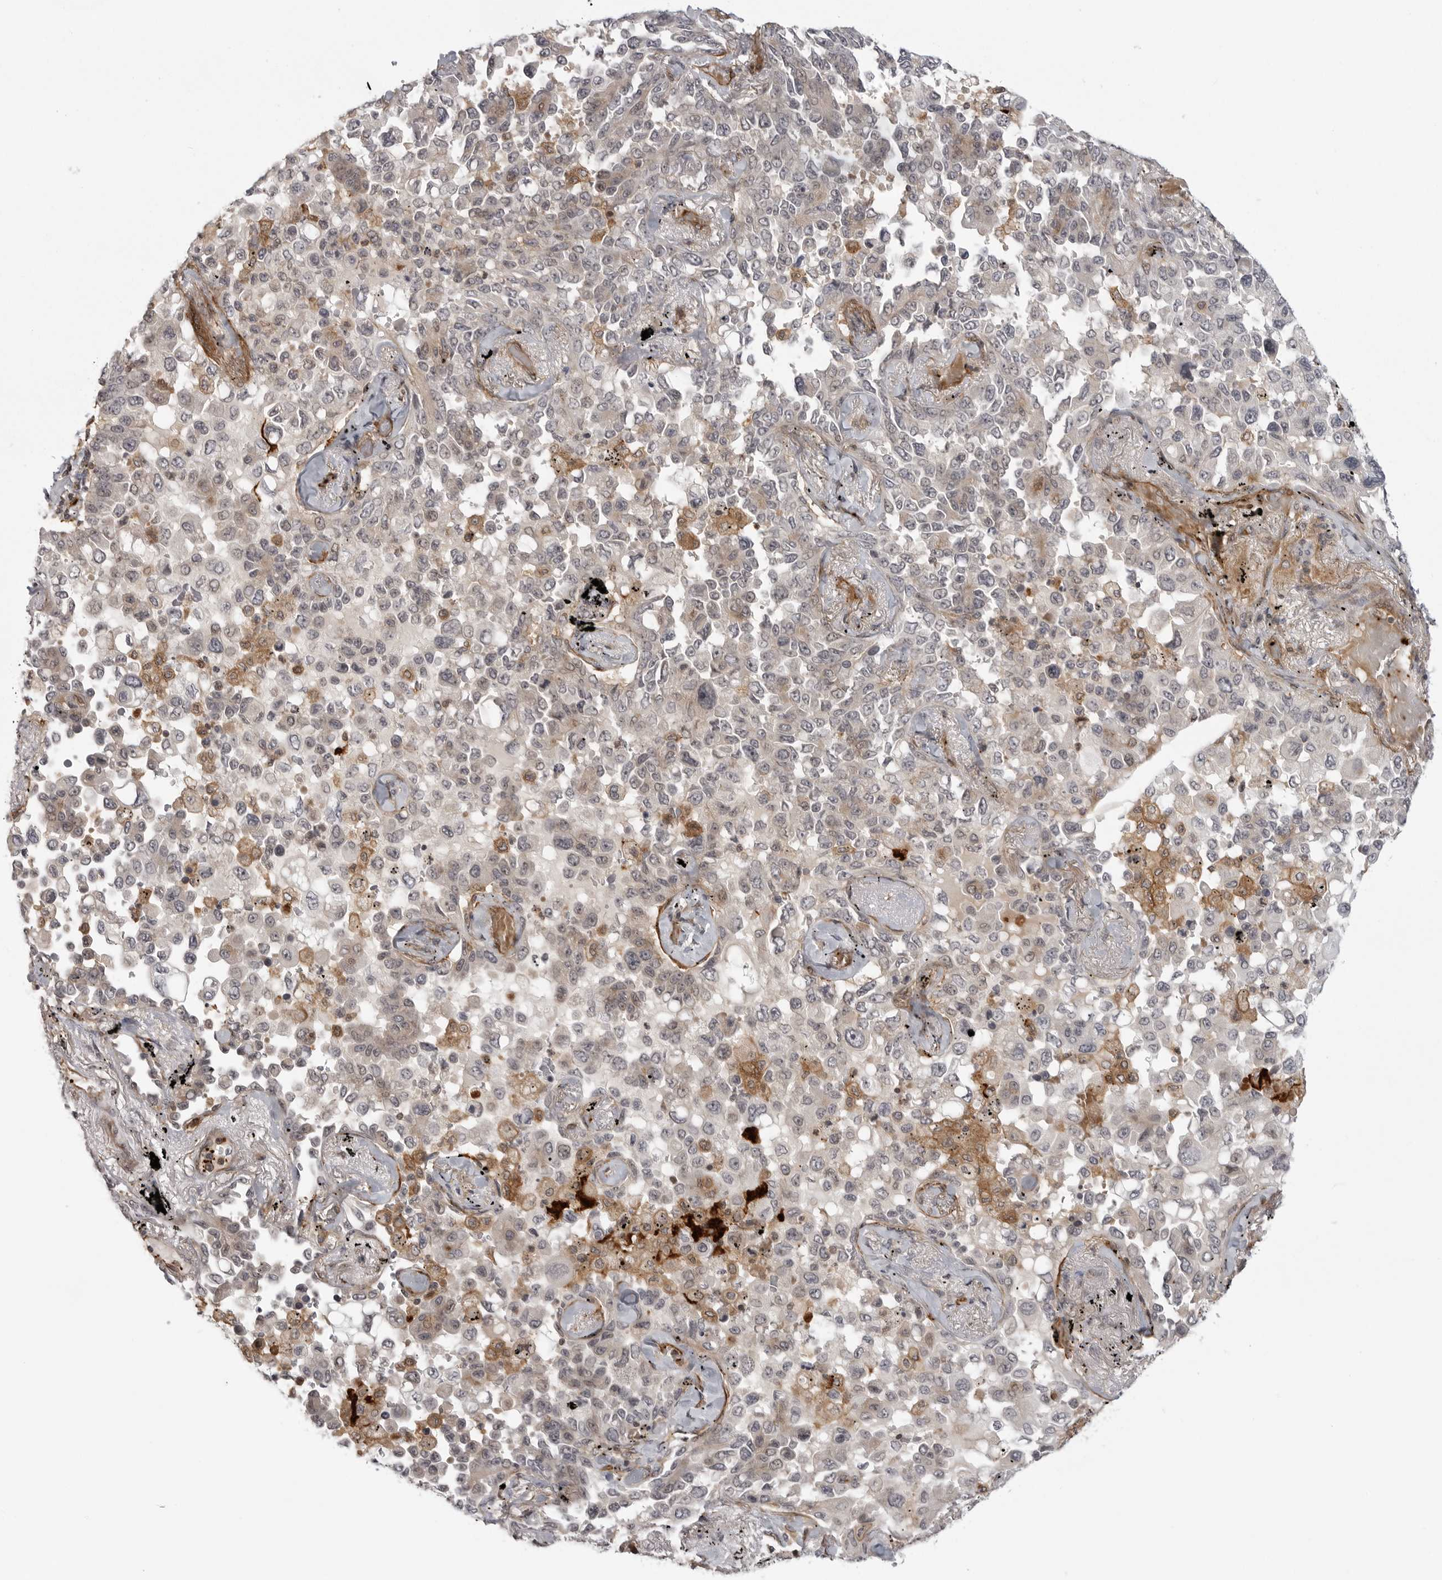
{"staining": {"intensity": "weak", "quantity": "<25%", "location": "cytoplasmic/membranous"}, "tissue": "lung cancer", "cell_type": "Tumor cells", "image_type": "cancer", "snomed": [{"axis": "morphology", "description": "Adenocarcinoma, NOS"}, {"axis": "topography", "description": "Lung"}], "caption": "The immunohistochemistry photomicrograph has no significant positivity in tumor cells of lung cancer tissue.", "gene": "TUT4", "patient": {"sex": "female", "age": 67}}